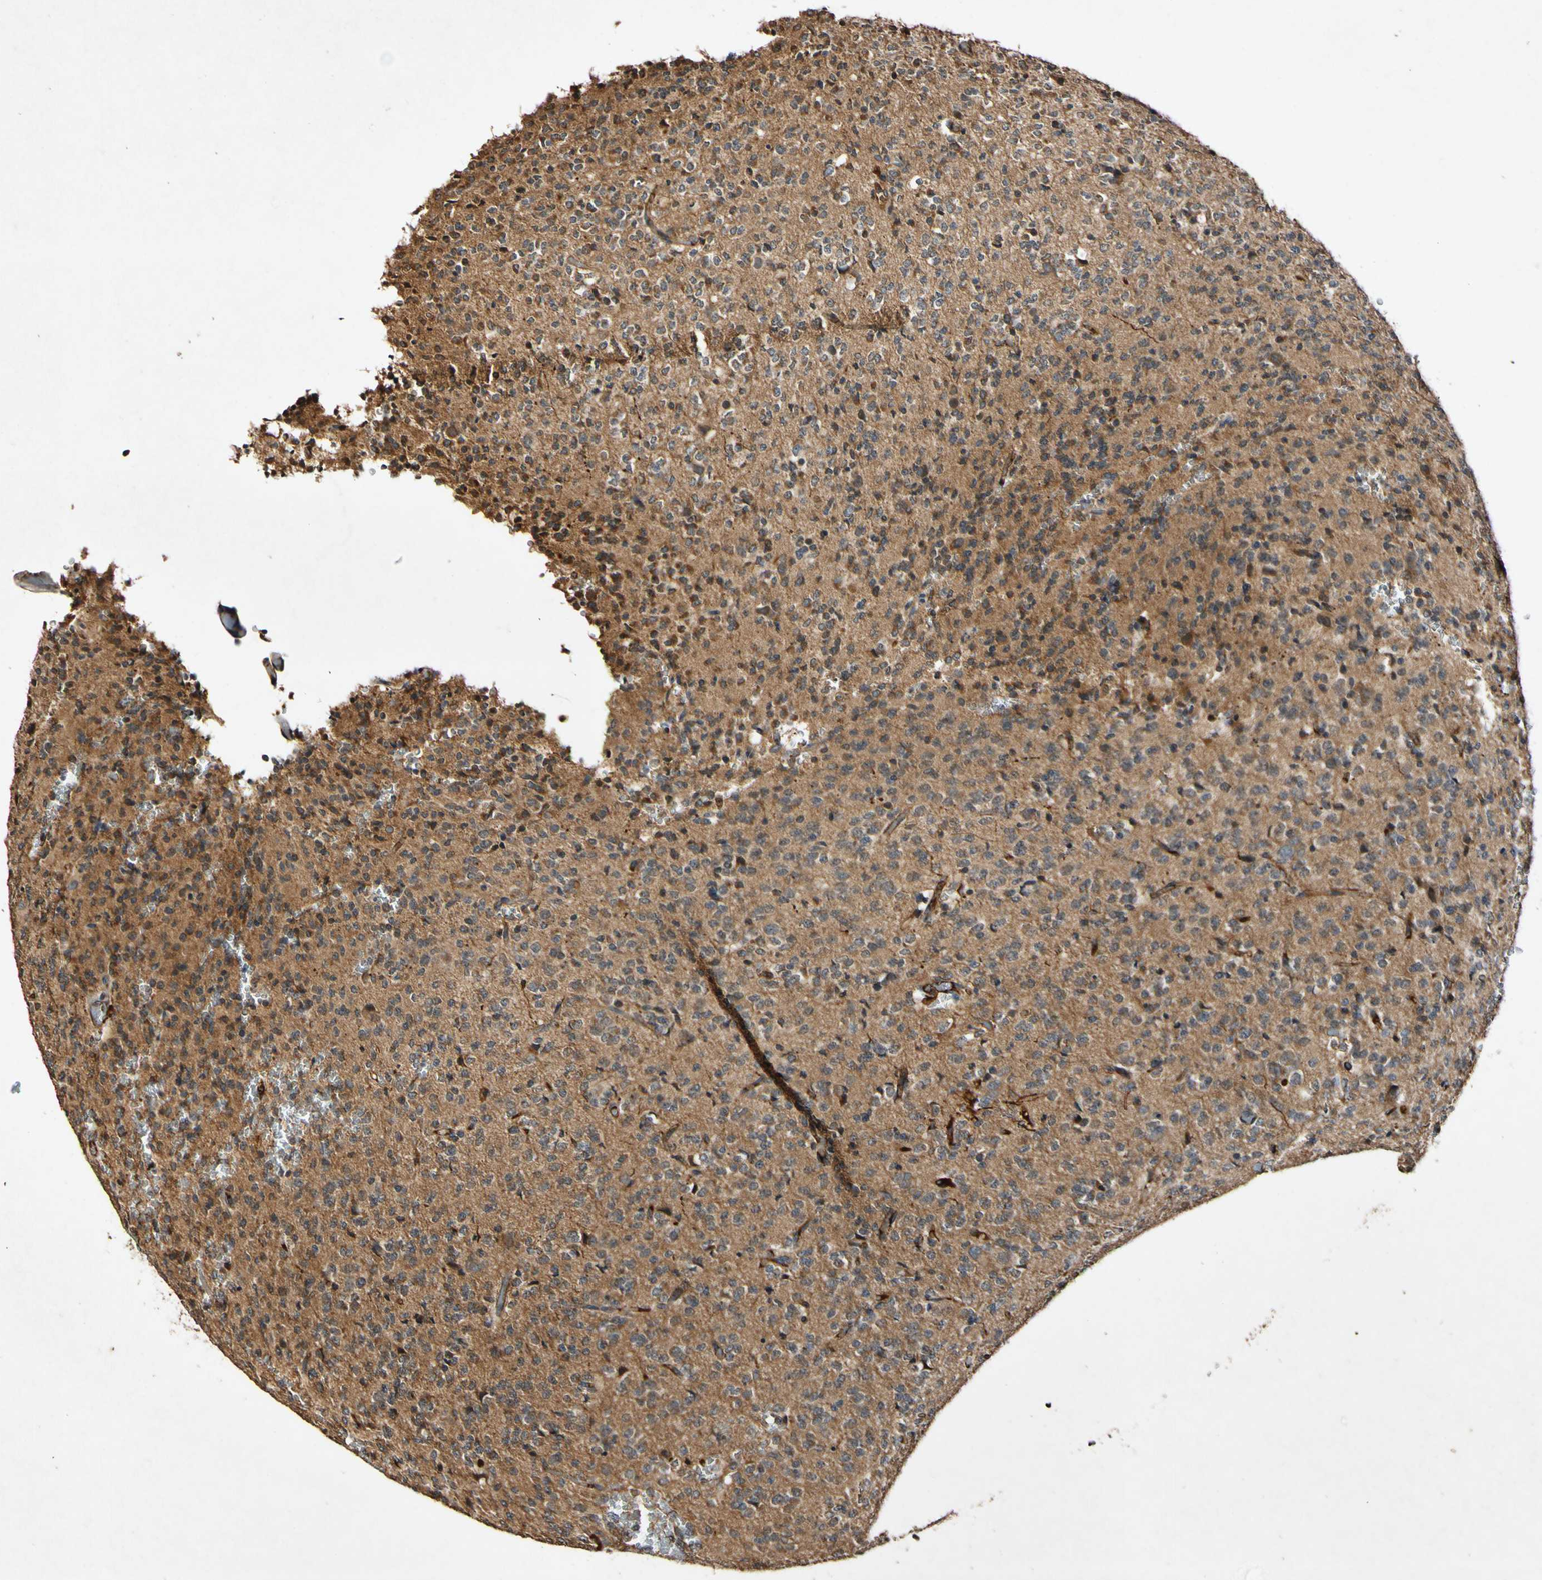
{"staining": {"intensity": "moderate", "quantity": ">75%", "location": "cytoplasmic/membranous"}, "tissue": "glioma", "cell_type": "Tumor cells", "image_type": "cancer", "snomed": [{"axis": "morphology", "description": "Glioma, malignant, Low grade"}, {"axis": "topography", "description": "Brain"}], "caption": "Protein expression analysis of human glioma reveals moderate cytoplasmic/membranous staining in approximately >75% of tumor cells.", "gene": "PLAT", "patient": {"sex": "male", "age": 38}}